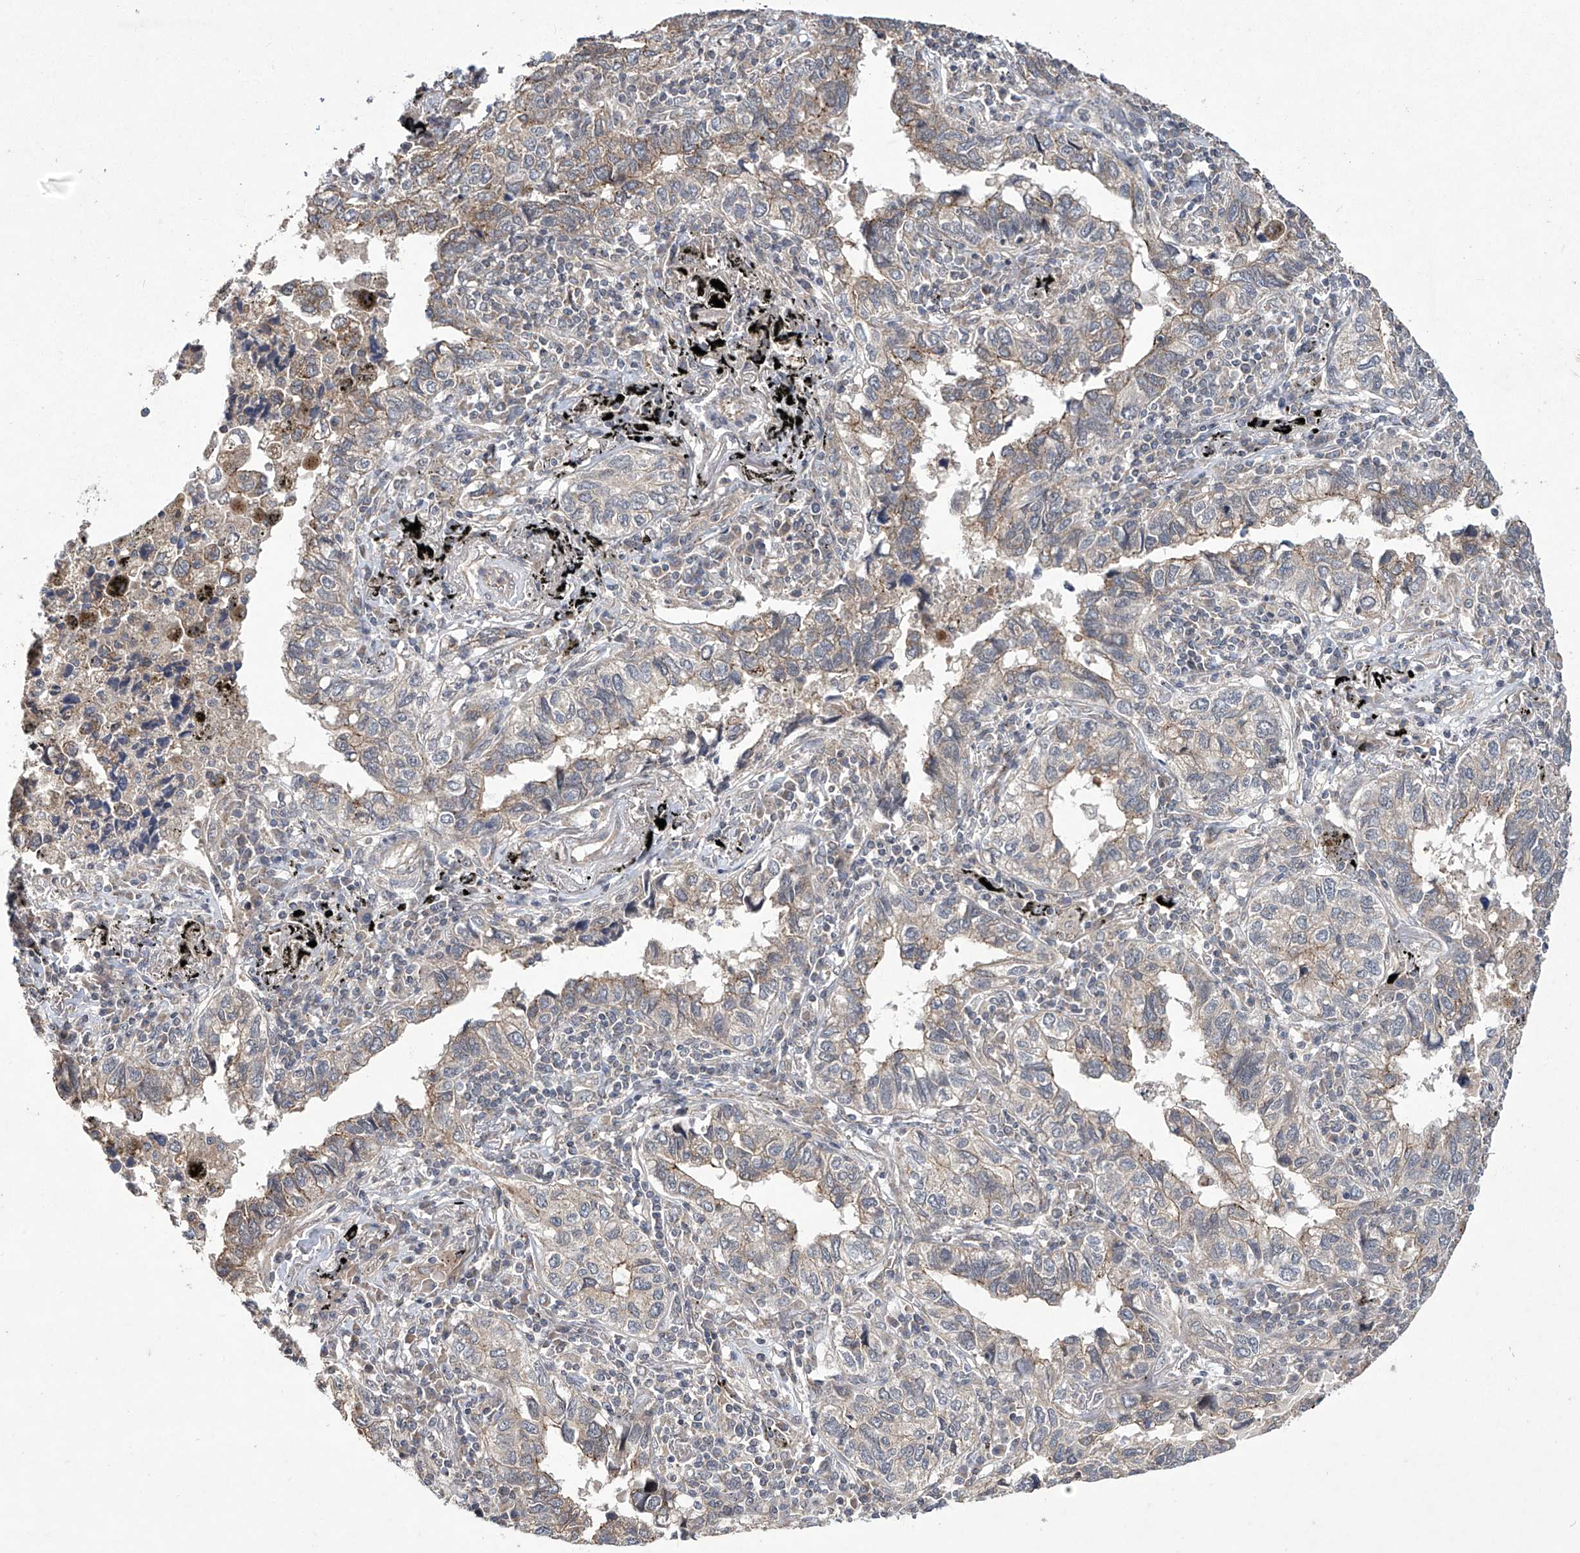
{"staining": {"intensity": "weak", "quantity": "25%-75%", "location": "cytoplasmic/membranous"}, "tissue": "lung cancer", "cell_type": "Tumor cells", "image_type": "cancer", "snomed": [{"axis": "morphology", "description": "Adenocarcinoma, NOS"}, {"axis": "topography", "description": "Lung"}], "caption": "The image demonstrates a brown stain indicating the presence of a protein in the cytoplasmic/membranous of tumor cells in lung adenocarcinoma.", "gene": "TRIM60", "patient": {"sex": "male", "age": 65}}